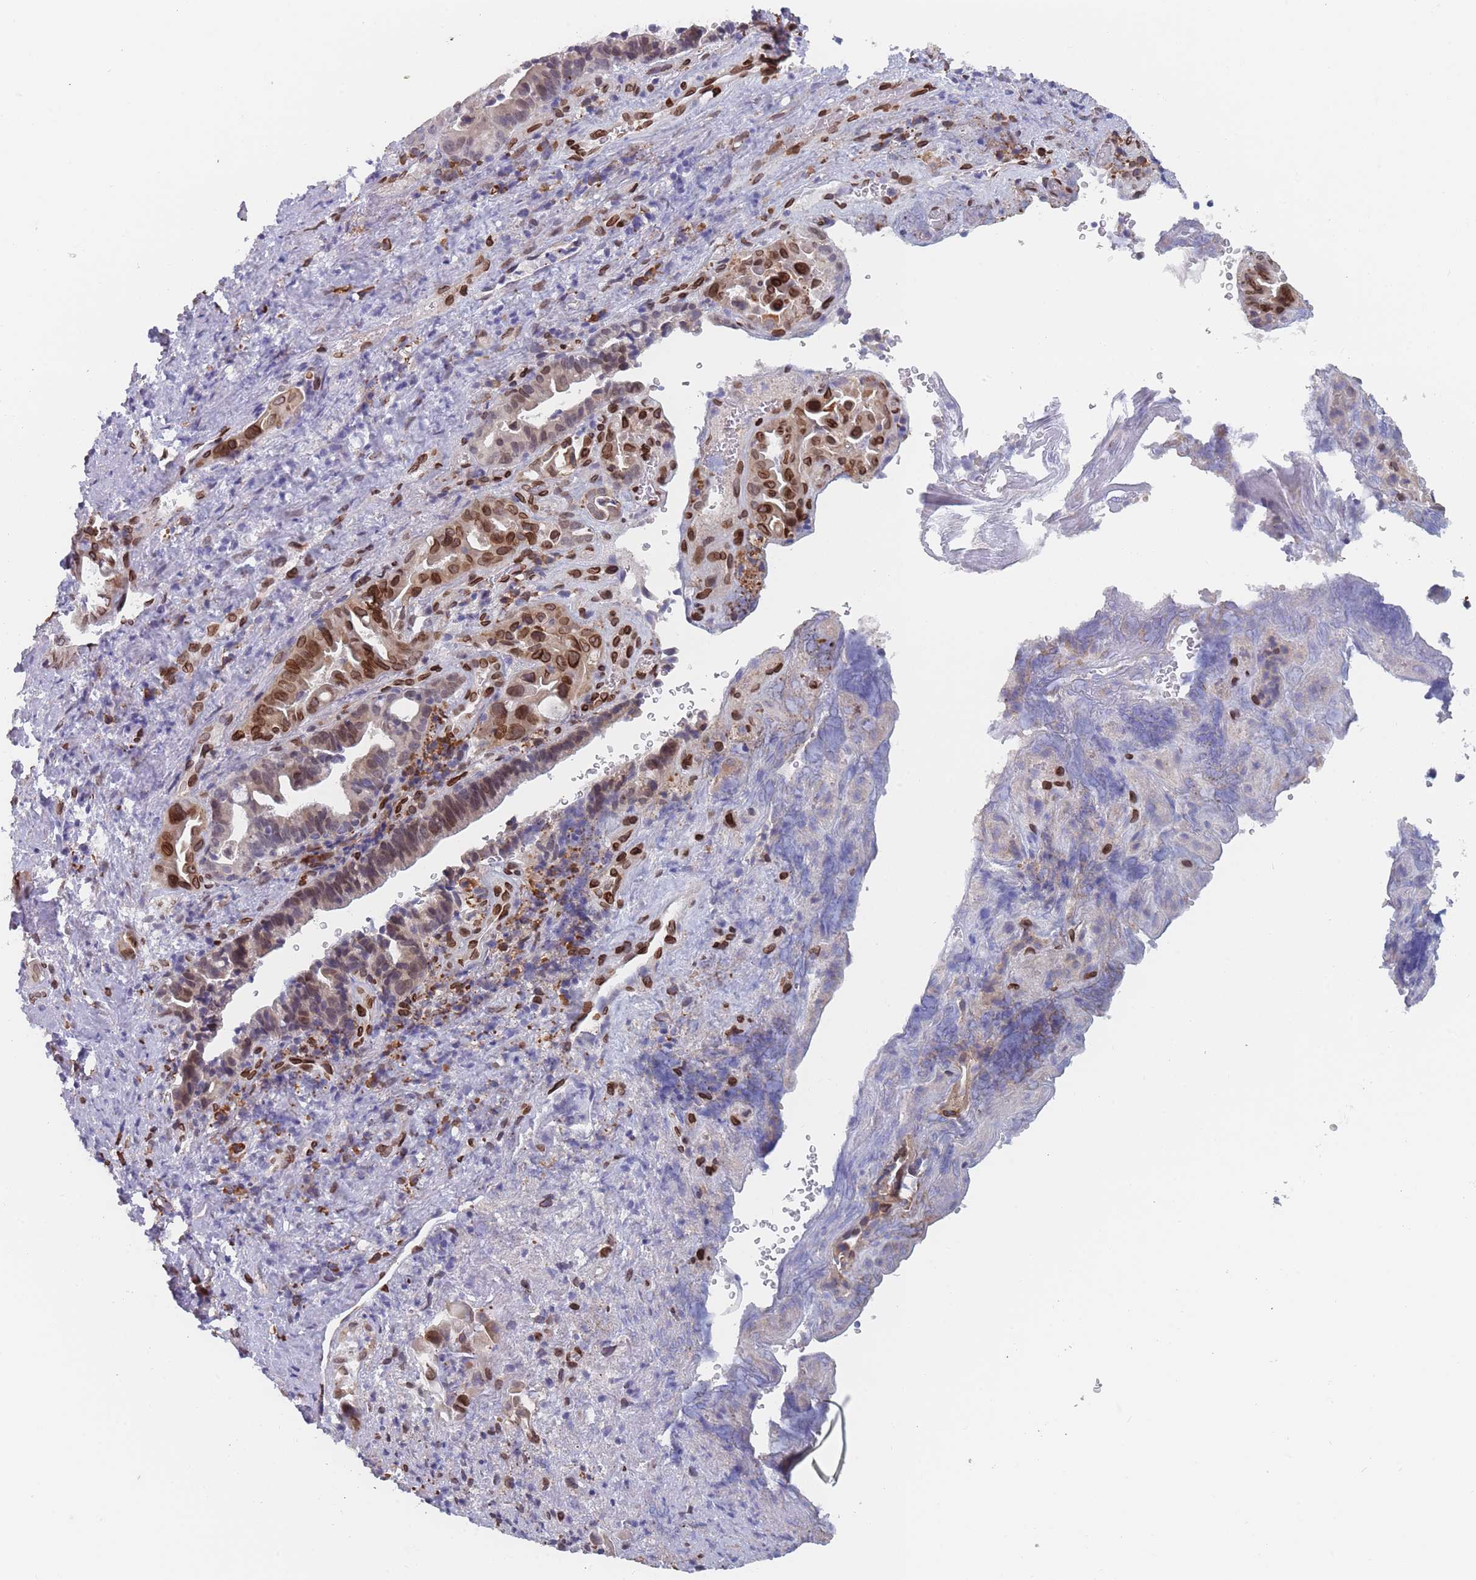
{"staining": {"intensity": "strong", "quantity": "25%-75%", "location": "cytoplasmic/membranous,nuclear"}, "tissue": "liver cancer", "cell_type": "Tumor cells", "image_type": "cancer", "snomed": [{"axis": "morphology", "description": "Cholangiocarcinoma"}, {"axis": "topography", "description": "Liver"}], "caption": "A histopathology image showing strong cytoplasmic/membranous and nuclear staining in approximately 25%-75% of tumor cells in liver cholangiocarcinoma, as visualized by brown immunohistochemical staining.", "gene": "ZBTB1", "patient": {"sex": "female", "age": 68}}